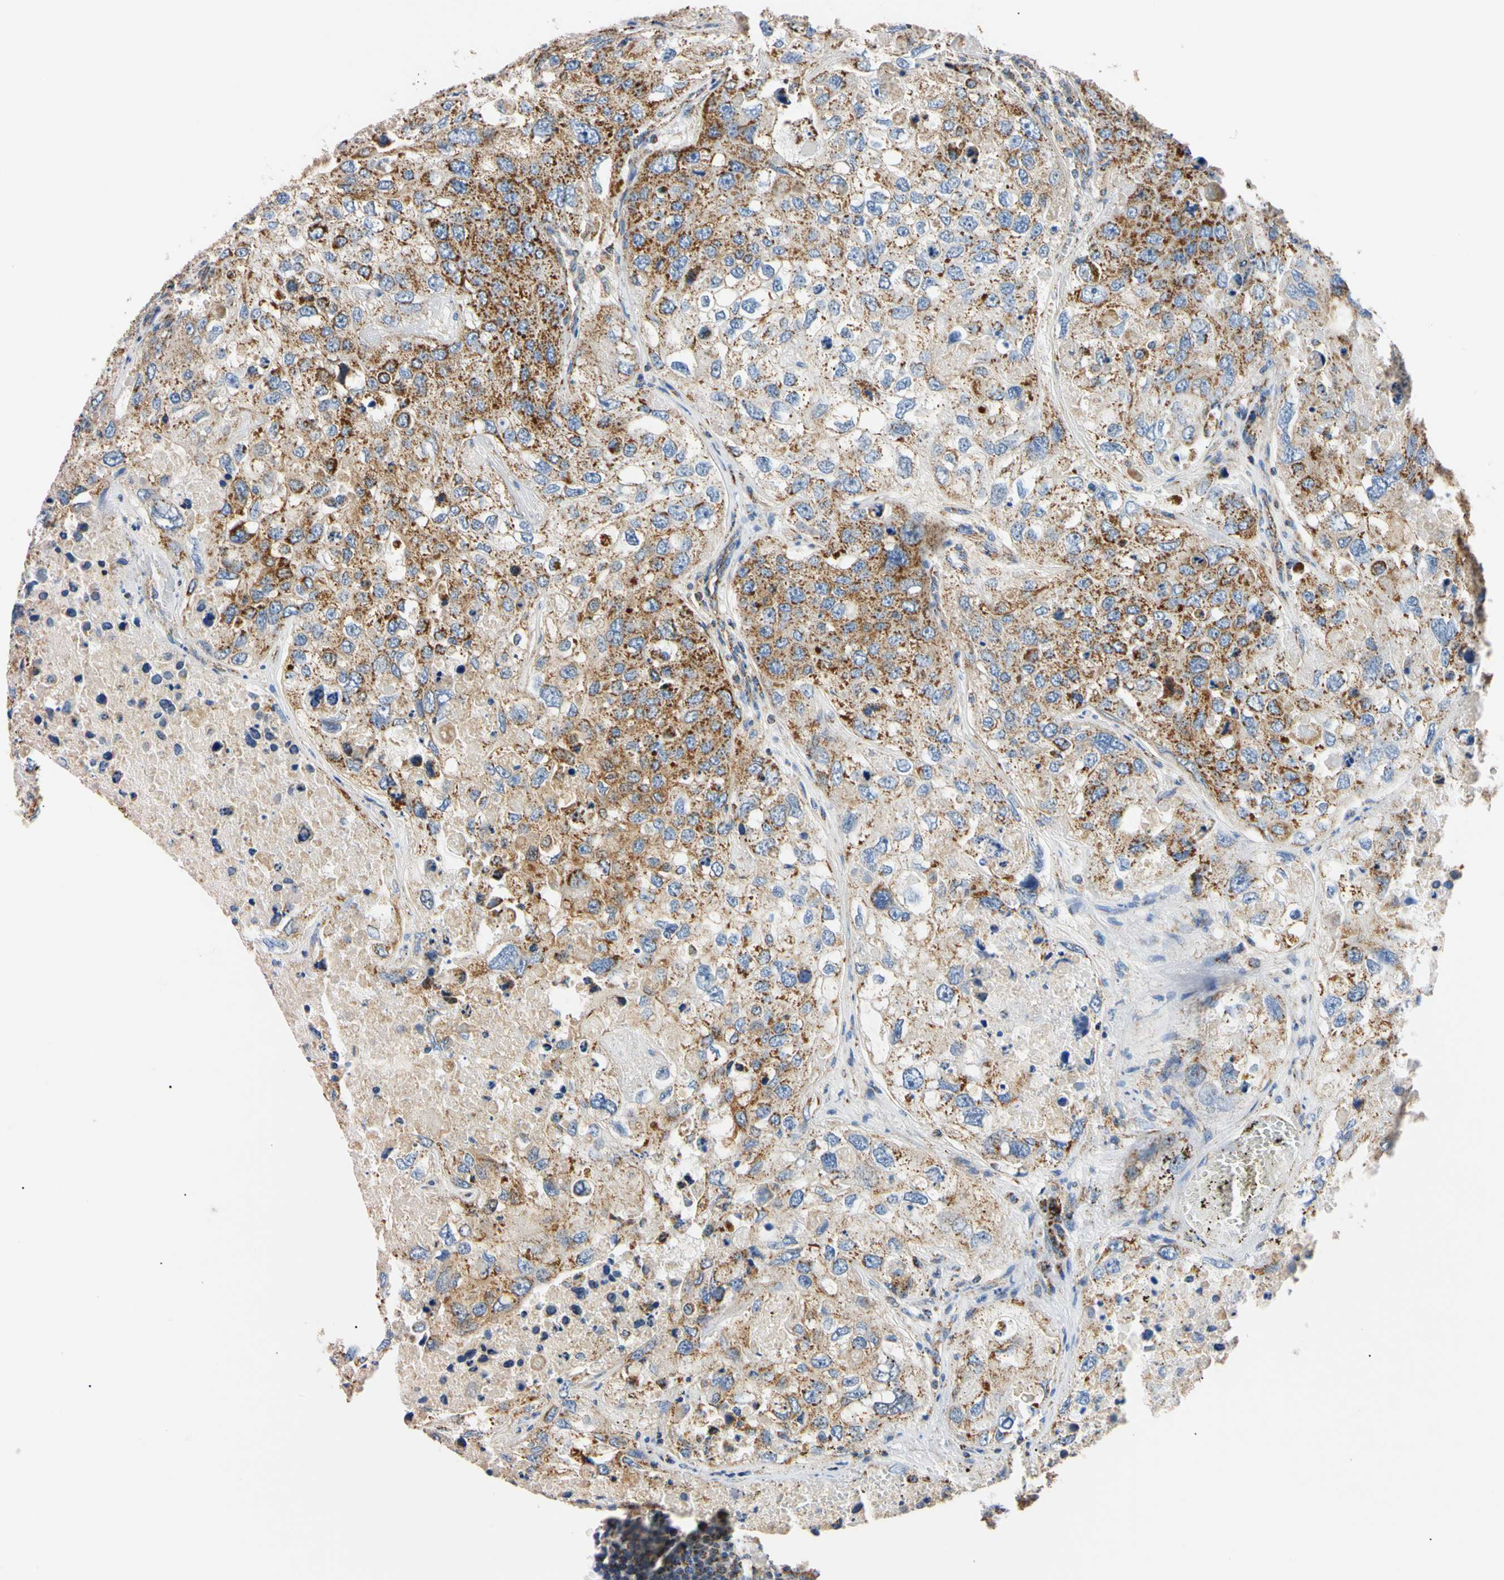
{"staining": {"intensity": "strong", "quantity": ">75%", "location": "cytoplasmic/membranous"}, "tissue": "urothelial cancer", "cell_type": "Tumor cells", "image_type": "cancer", "snomed": [{"axis": "morphology", "description": "Urothelial carcinoma, High grade"}, {"axis": "topography", "description": "Lymph node"}, {"axis": "topography", "description": "Urinary bladder"}], "caption": "The image demonstrates immunohistochemical staining of urothelial cancer. There is strong cytoplasmic/membranous staining is present in approximately >75% of tumor cells.", "gene": "CLPP", "patient": {"sex": "male", "age": 51}}